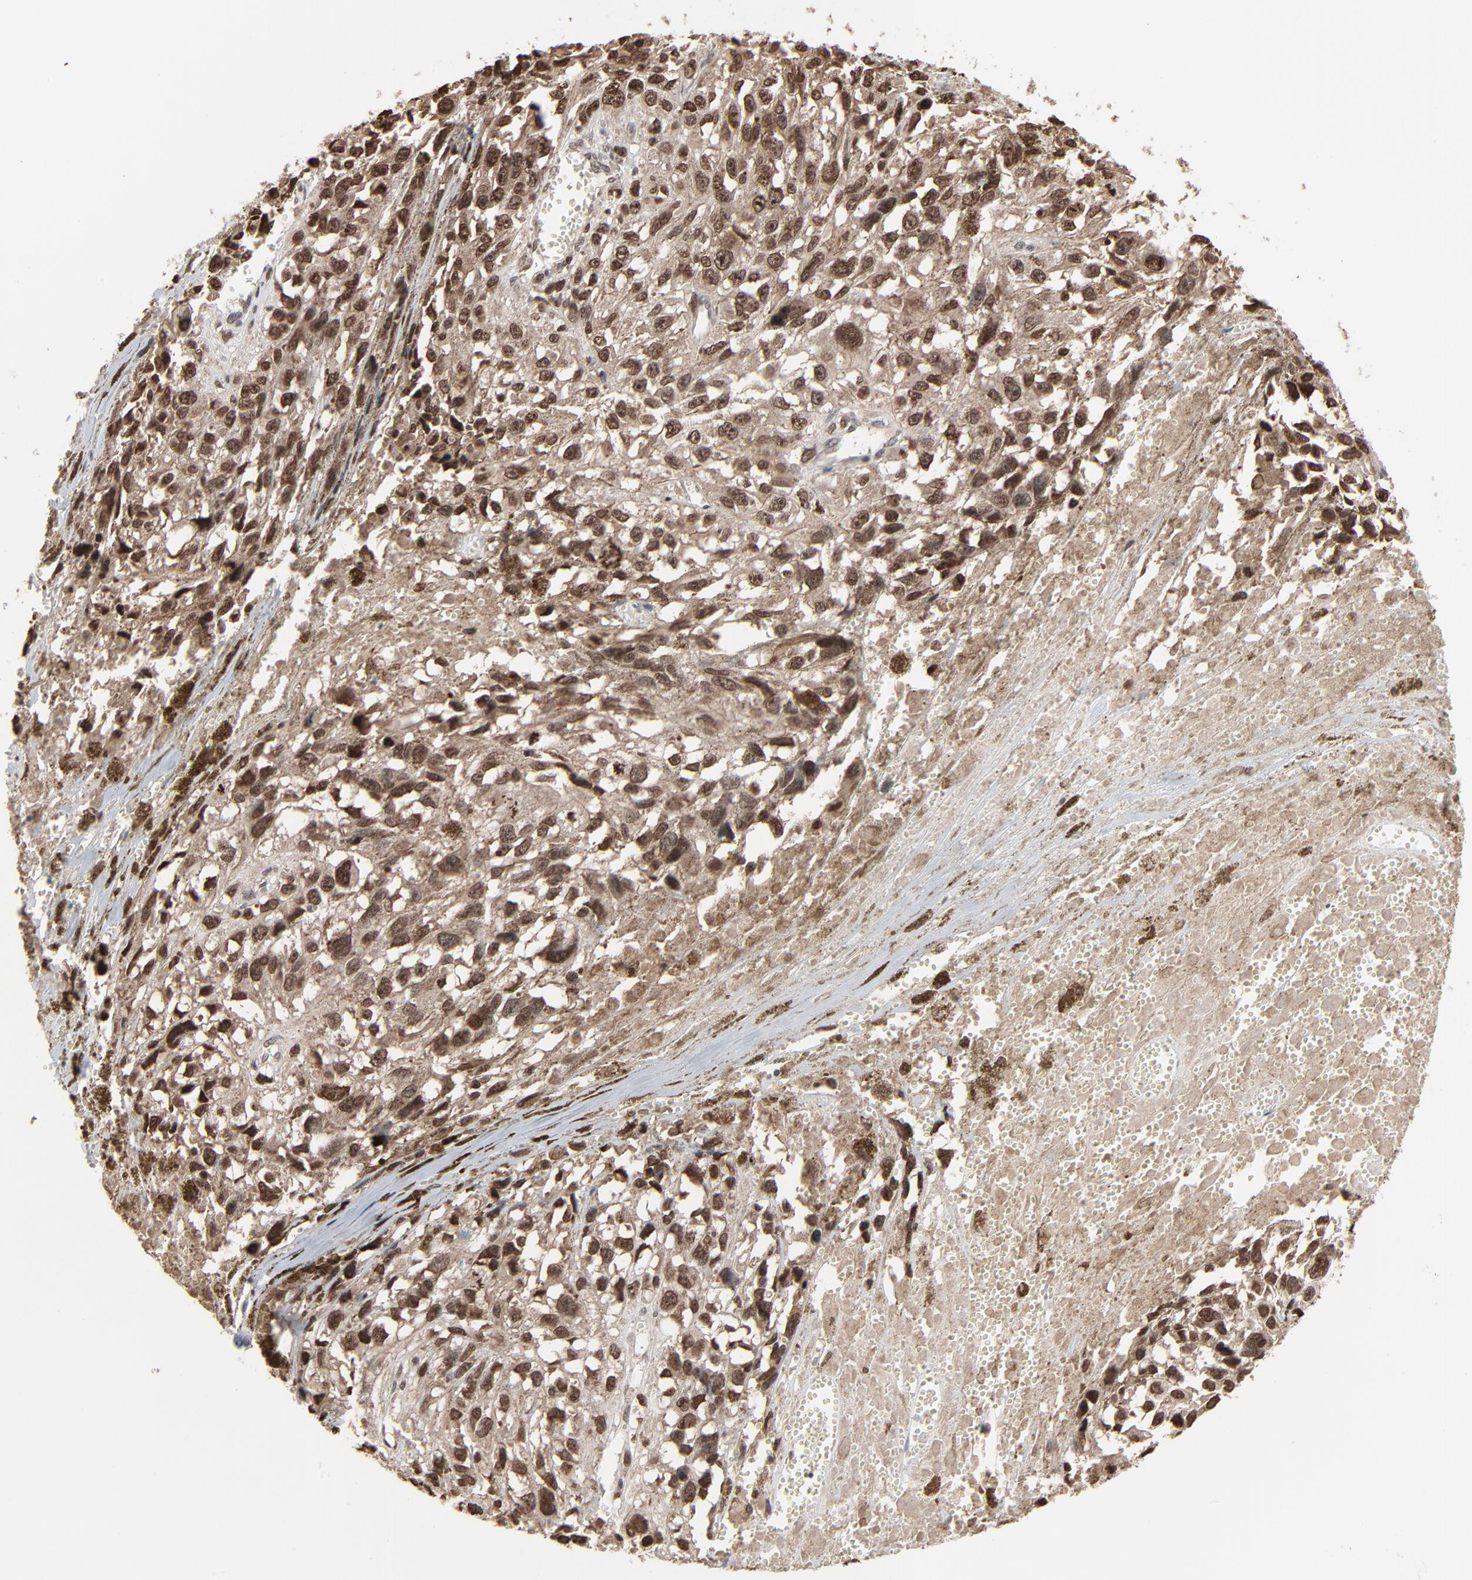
{"staining": {"intensity": "strong", "quantity": ">75%", "location": "nuclear"}, "tissue": "melanoma", "cell_type": "Tumor cells", "image_type": "cancer", "snomed": [{"axis": "morphology", "description": "Malignant melanoma, Metastatic site"}, {"axis": "topography", "description": "Lymph node"}], "caption": "Malignant melanoma (metastatic site) stained with a protein marker exhibits strong staining in tumor cells.", "gene": "RPS6KA3", "patient": {"sex": "male", "age": 59}}